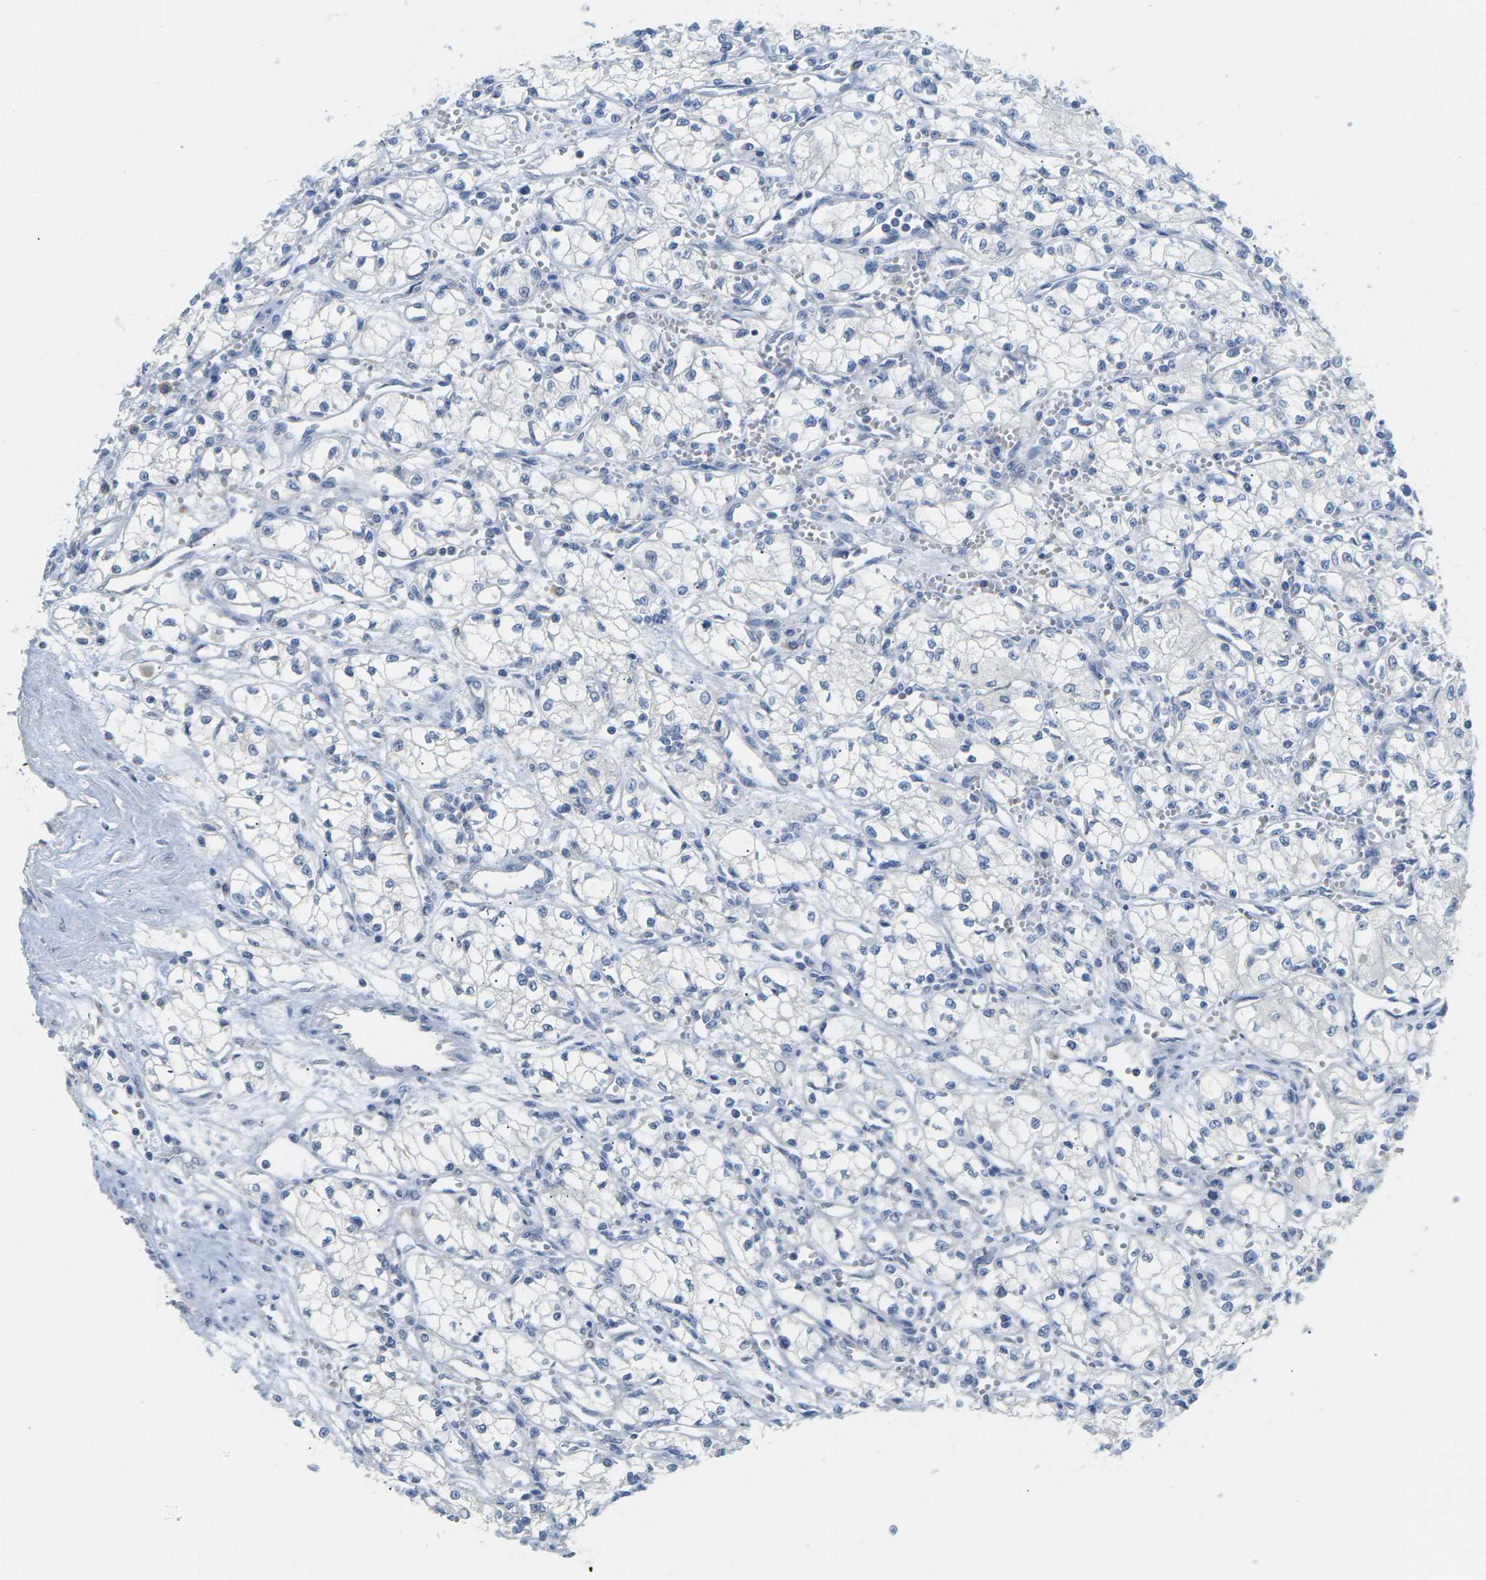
{"staining": {"intensity": "negative", "quantity": "none", "location": "none"}, "tissue": "renal cancer", "cell_type": "Tumor cells", "image_type": "cancer", "snomed": [{"axis": "morphology", "description": "Normal tissue, NOS"}, {"axis": "morphology", "description": "Adenocarcinoma, NOS"}, {"axis": "topography", "description": "Kidney"}], "caption": "Immunohistochemistry of human renal cancer (adenocarcinoma) shows no expression in tumor cells.", "gene": "PSAT1", "patient": {"sex": "male", "age": 59}}